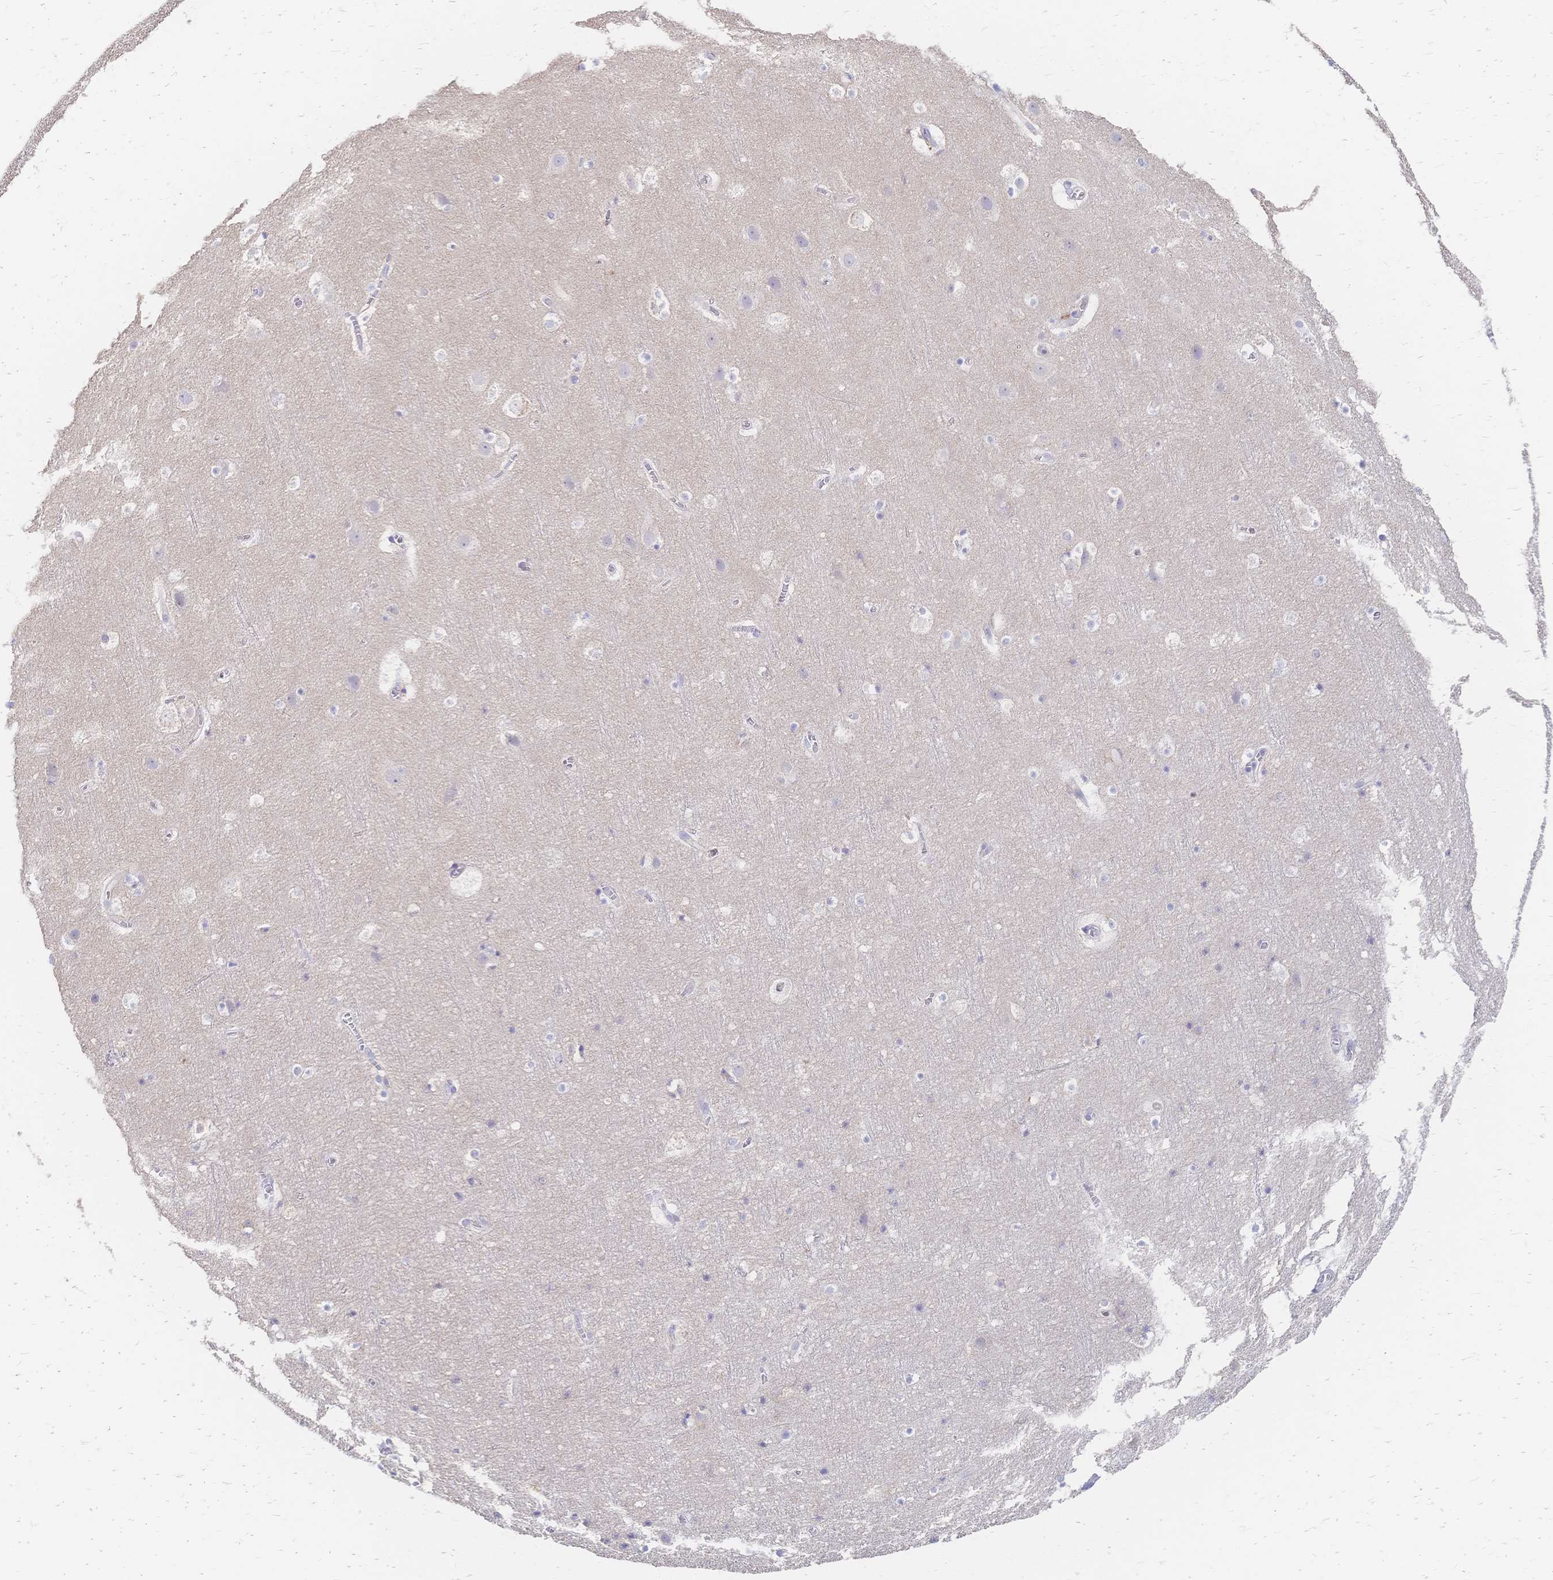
{"staining": {"intensity": "weak", "quantity": "<25%", "location": "cytoplasmic/membranous"}, "tissue": "cerebral cortex", "cell_type": "Endothelial cells", "image_type": "normal", "snomed": [{"axis": "morphology", "description": "Normal tissue, NOS"}, {"axis": "topography", "description": "Cerebral cortex"}], "caption": "The photomicrograph shows no staining of endothelial cells in benign cerebral cortex. Nuclei are stained in blue.", "gene": "VWC2L", "patient": {"sex": "female", "age": 42}}